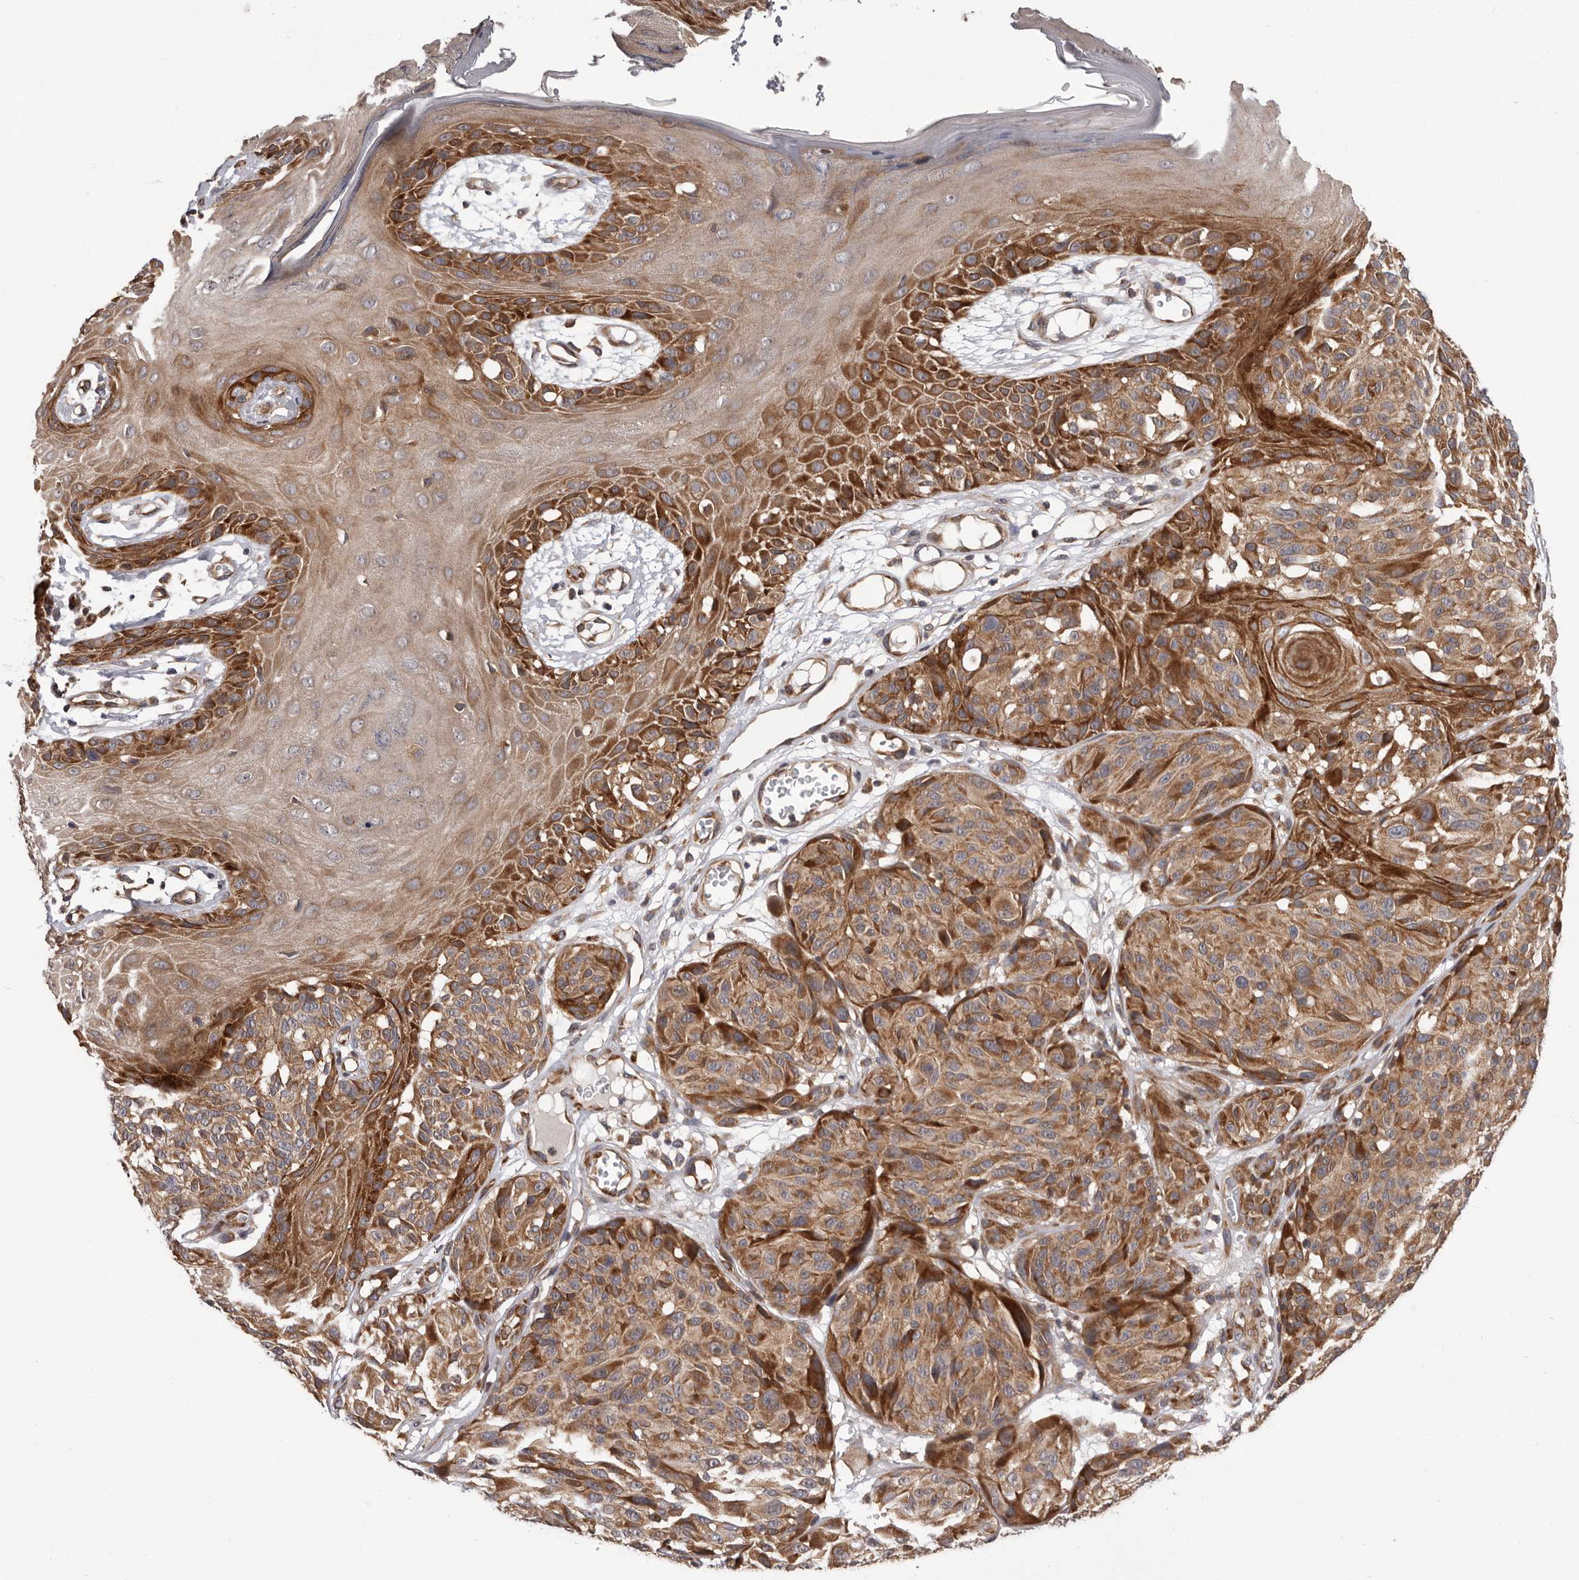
{"staining": {"intensity": "moderate", "quantity": ">75%", "location": "cytoplasmic/membranous"}, "tissue": "melanoma", "cell_type": "Tumor cells", "image_type": "cancer", "snomed": [{"axis": "morphology", "description": "Malignant melanoma, NOS"}, {"axis": "topography", "description": "Skin"}], "caption": "Melanoma tissue reveals moderate cytoplasmic/membranous staining in approximately >75% of tumor cells (DAB (3,3'-diaminobenzidine) IHC, brown staining for protein, blue staining for nuclei).", "gene": "VPS37A", "patient": {"sex": "male", "age": 83}}